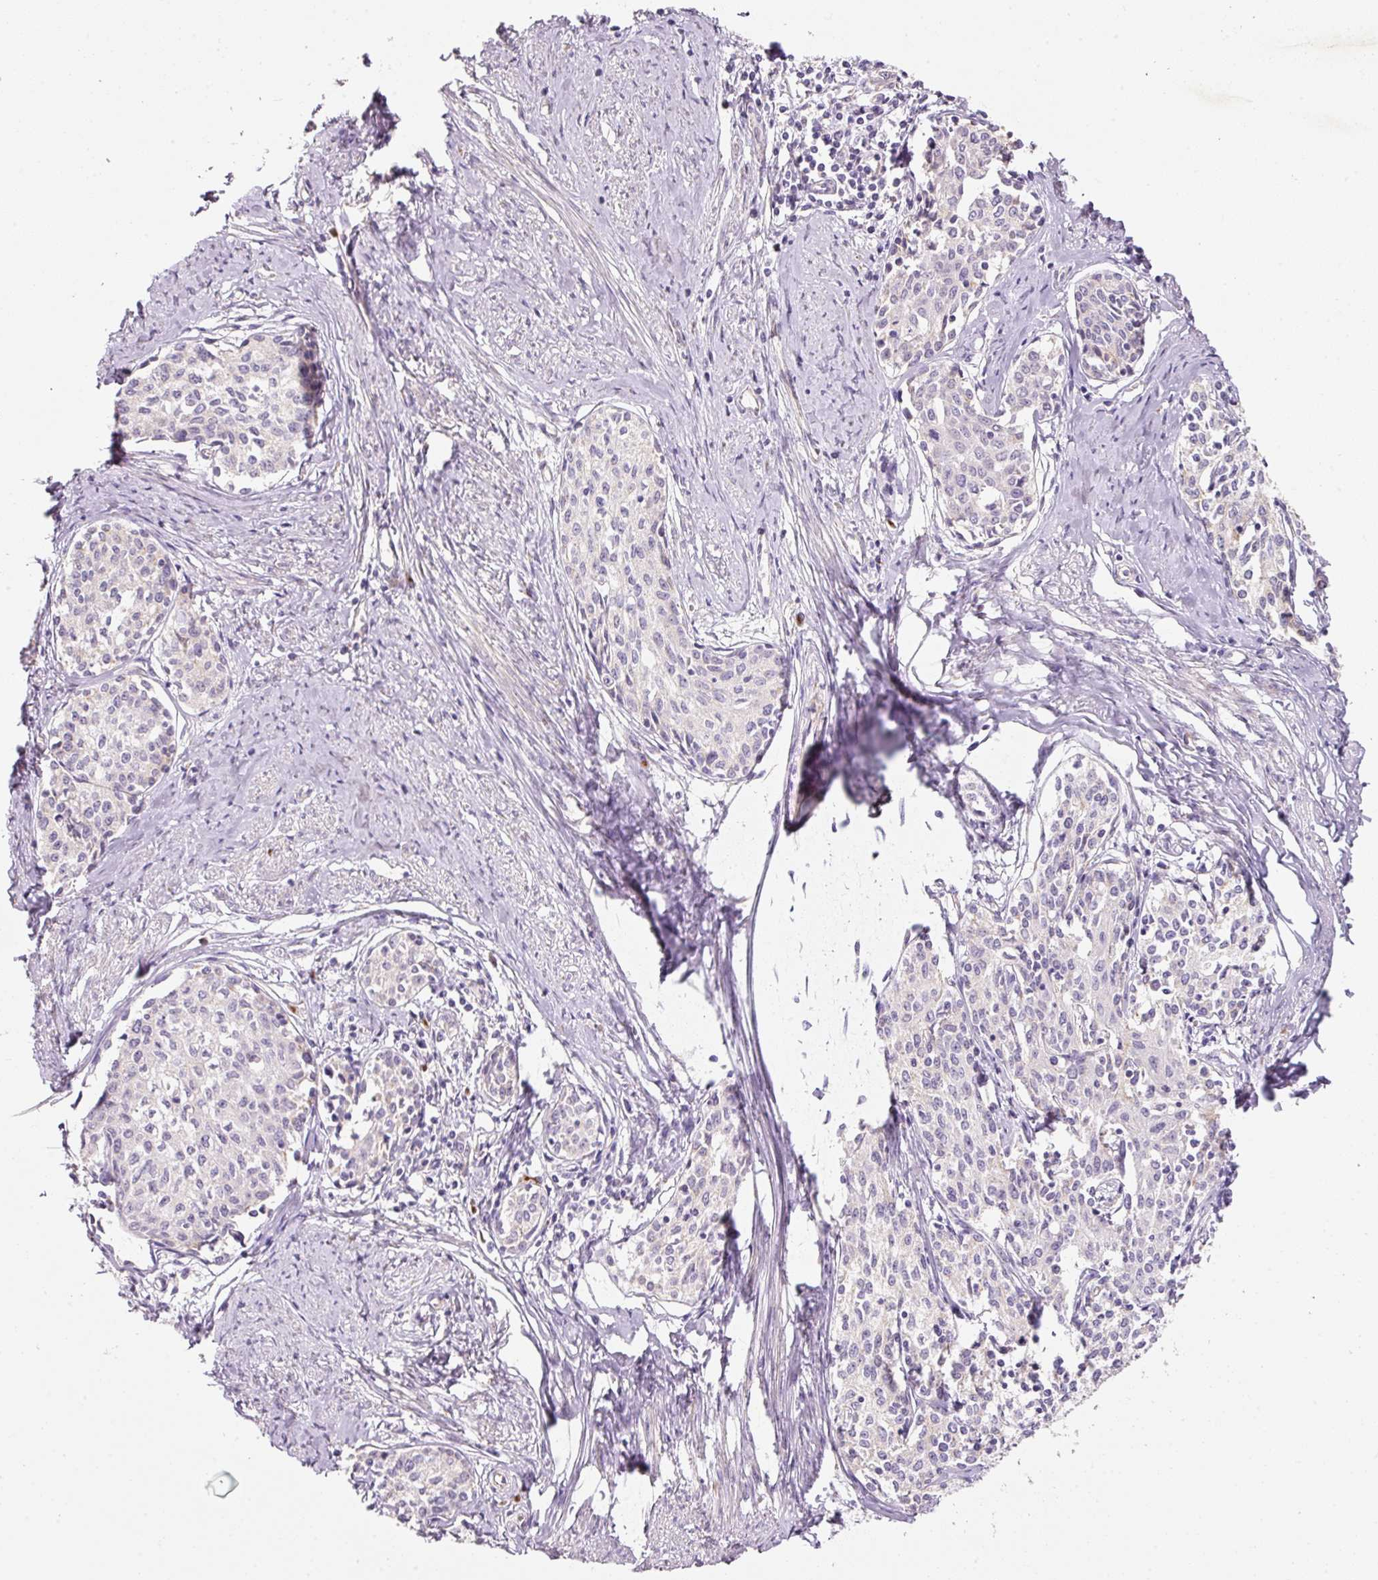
{"staining": {"intensity": "negative", "quantity": "none", "location": "none"}, "tissue": "cervical cancer", "cell_type": "Tumor cells", "image_type": "cancer", "snomed": [{"axis": "morphology", "description": "Squamous cell carcinoma, NOS"}, {"axis": "morphology", "description": "Adenocarcinoma, NOS"}, {"axis": "topography", "description": "Cervix"}], "caption": "Image shows no significant protein positivity in tumor cells of cervical cancer (adenocarcinoma).", "gene": "NBPF11", "patient": {"sex": "female", "age": 52}}